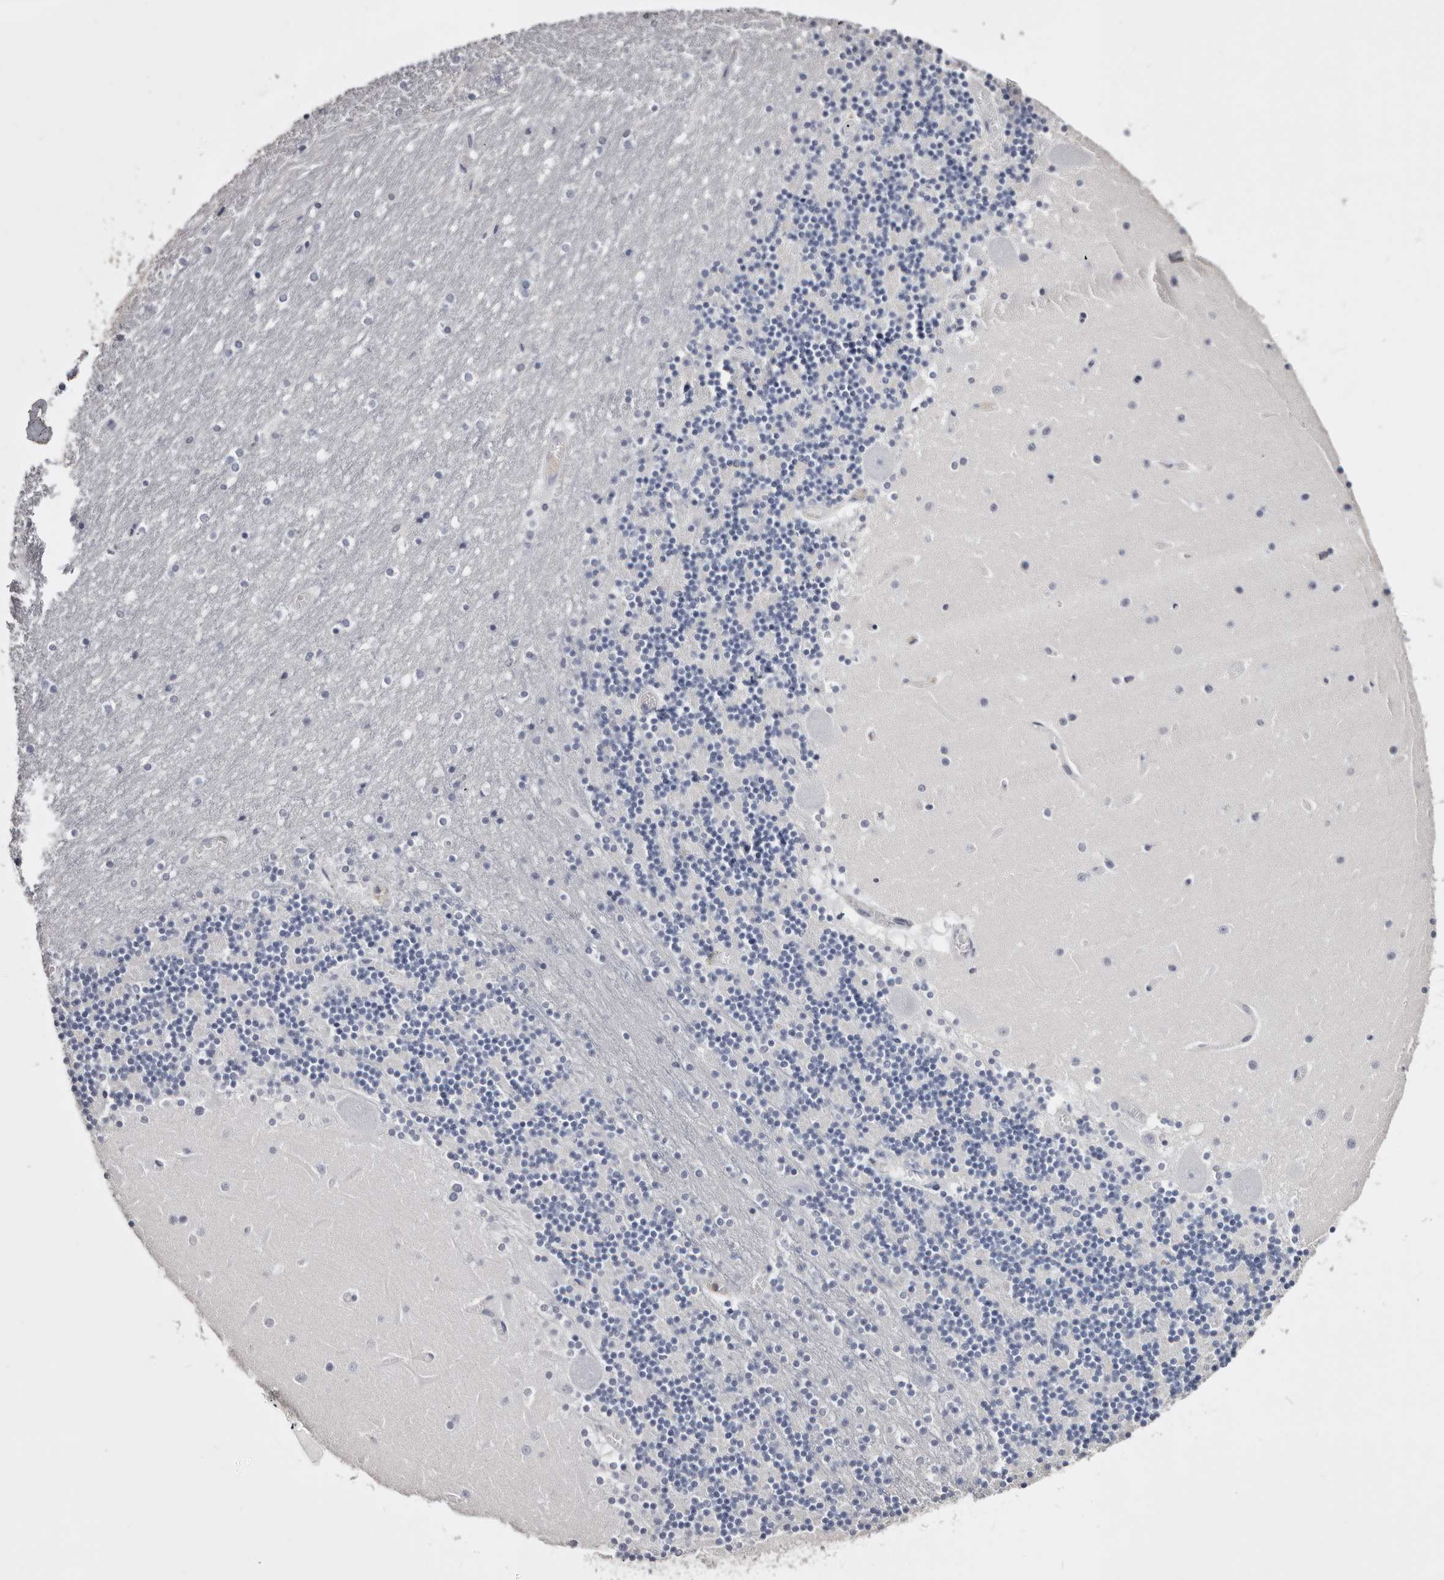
{"staining": {"intensity": "negative", "quantity": "none", "location": "none"}, "tissue": "cerebellum", "cell_type": "Cells in granular layer", "image_type": "normal", "snomed": [{"axis": "morphology", "description": "Normal tissue, NOS"}, {"axis": "topography", "description": "Cerebellum"}], "caption": "Immunohistochemistry (IHC) of normal cerebellum demonstrates no staining in cells in granular layer. (Immunohistochemistry (IHC), brightfield microscopy, high magnification).", "gene": "LAD1", "patient": {"sex": "female", "age": 28}}